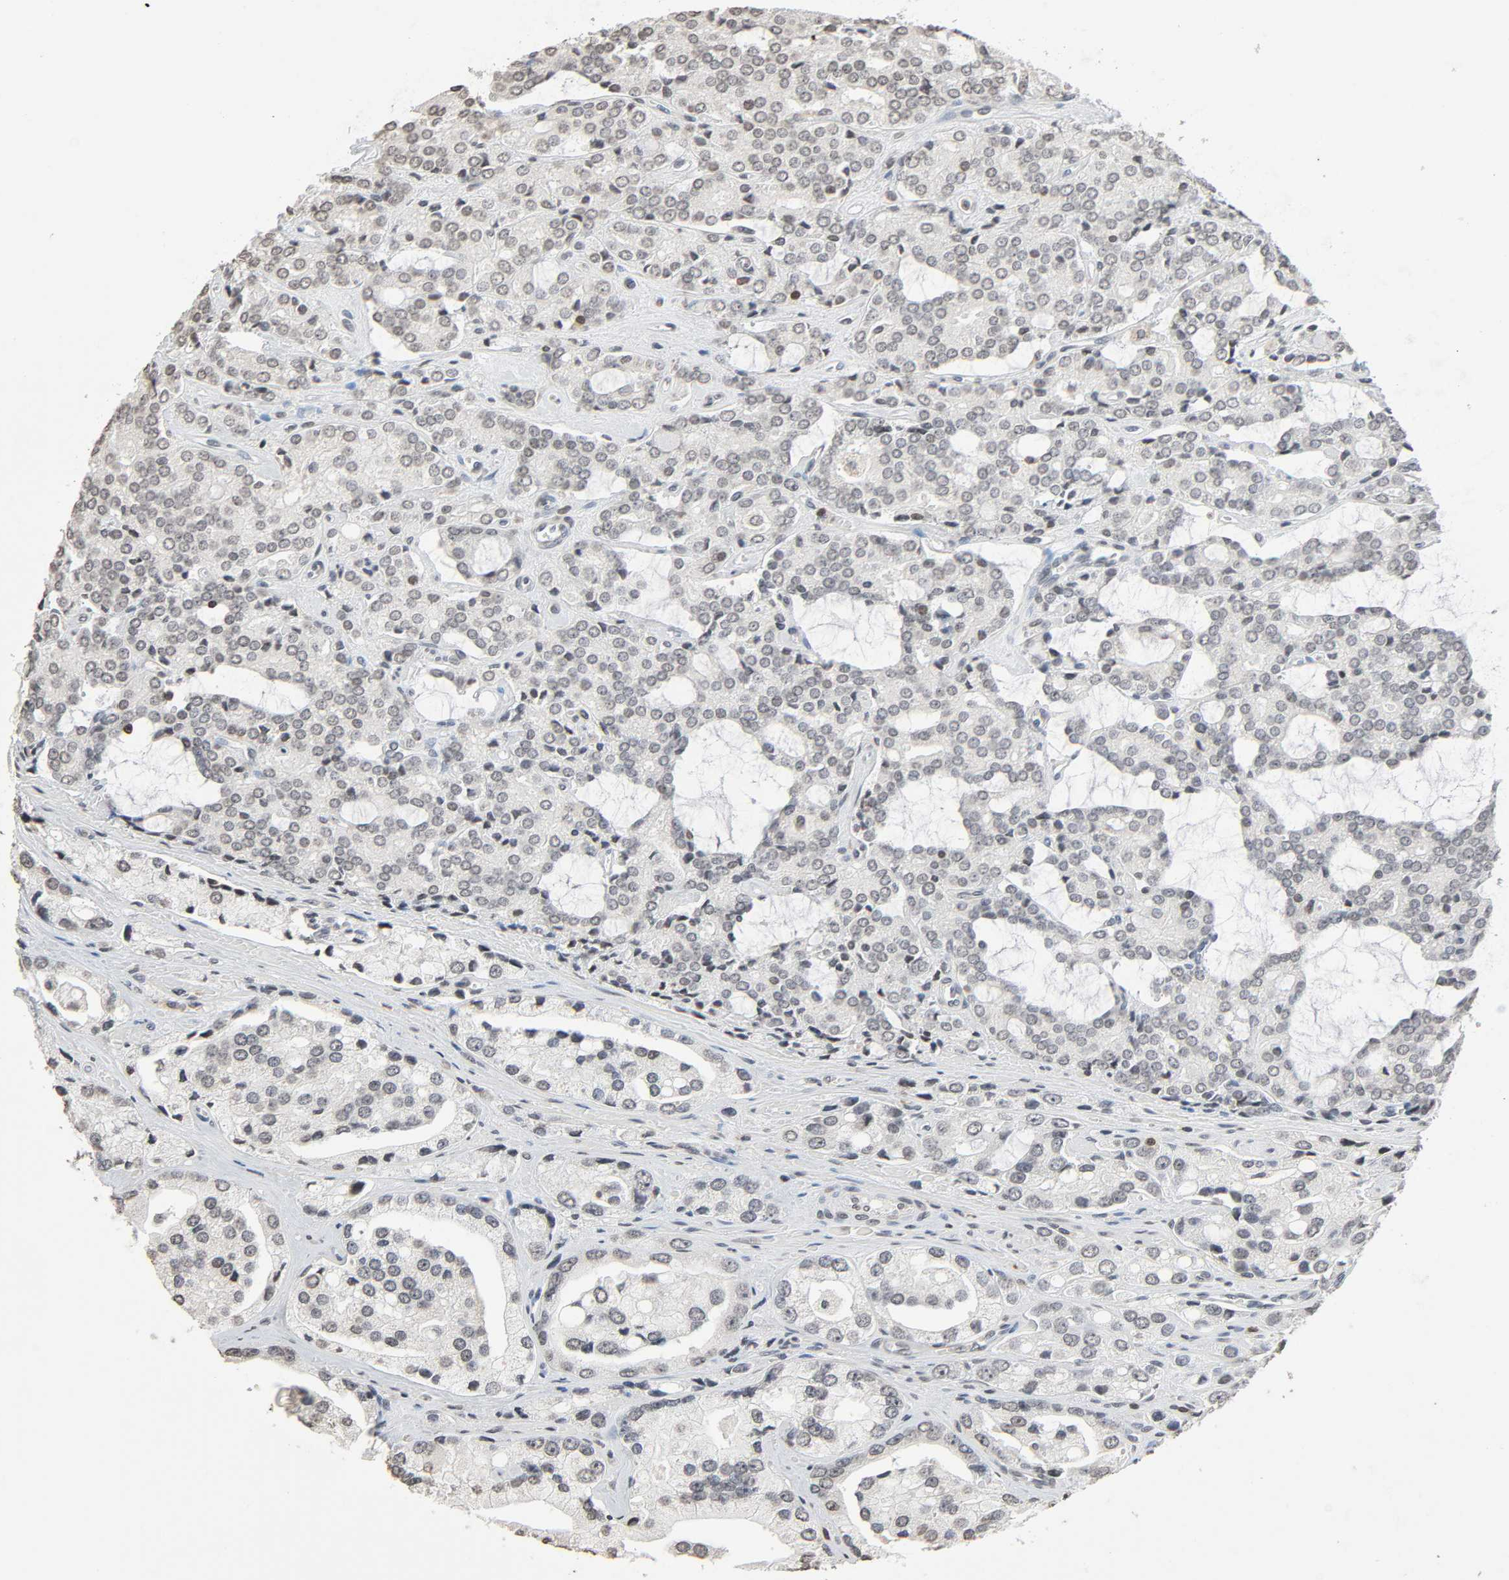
{"staining": {"intensity": "negative", "quantity": "none", "location": "none"}, "tissue": "prostate cancer", "cell_type": "Tumor cells", "image_type": "cancer", "snomed": [{"axis": "morphology", "description": "Adenocarcinoma, High grade"}, {"axis": "topography", "description": "Prostate"}], "caption": "The micrograph exhibits no staining of tumor cells in prostate high-grade adenocarcinoma.", "gene": "STK4", "patient": {"sex": "male", "age": 67}}